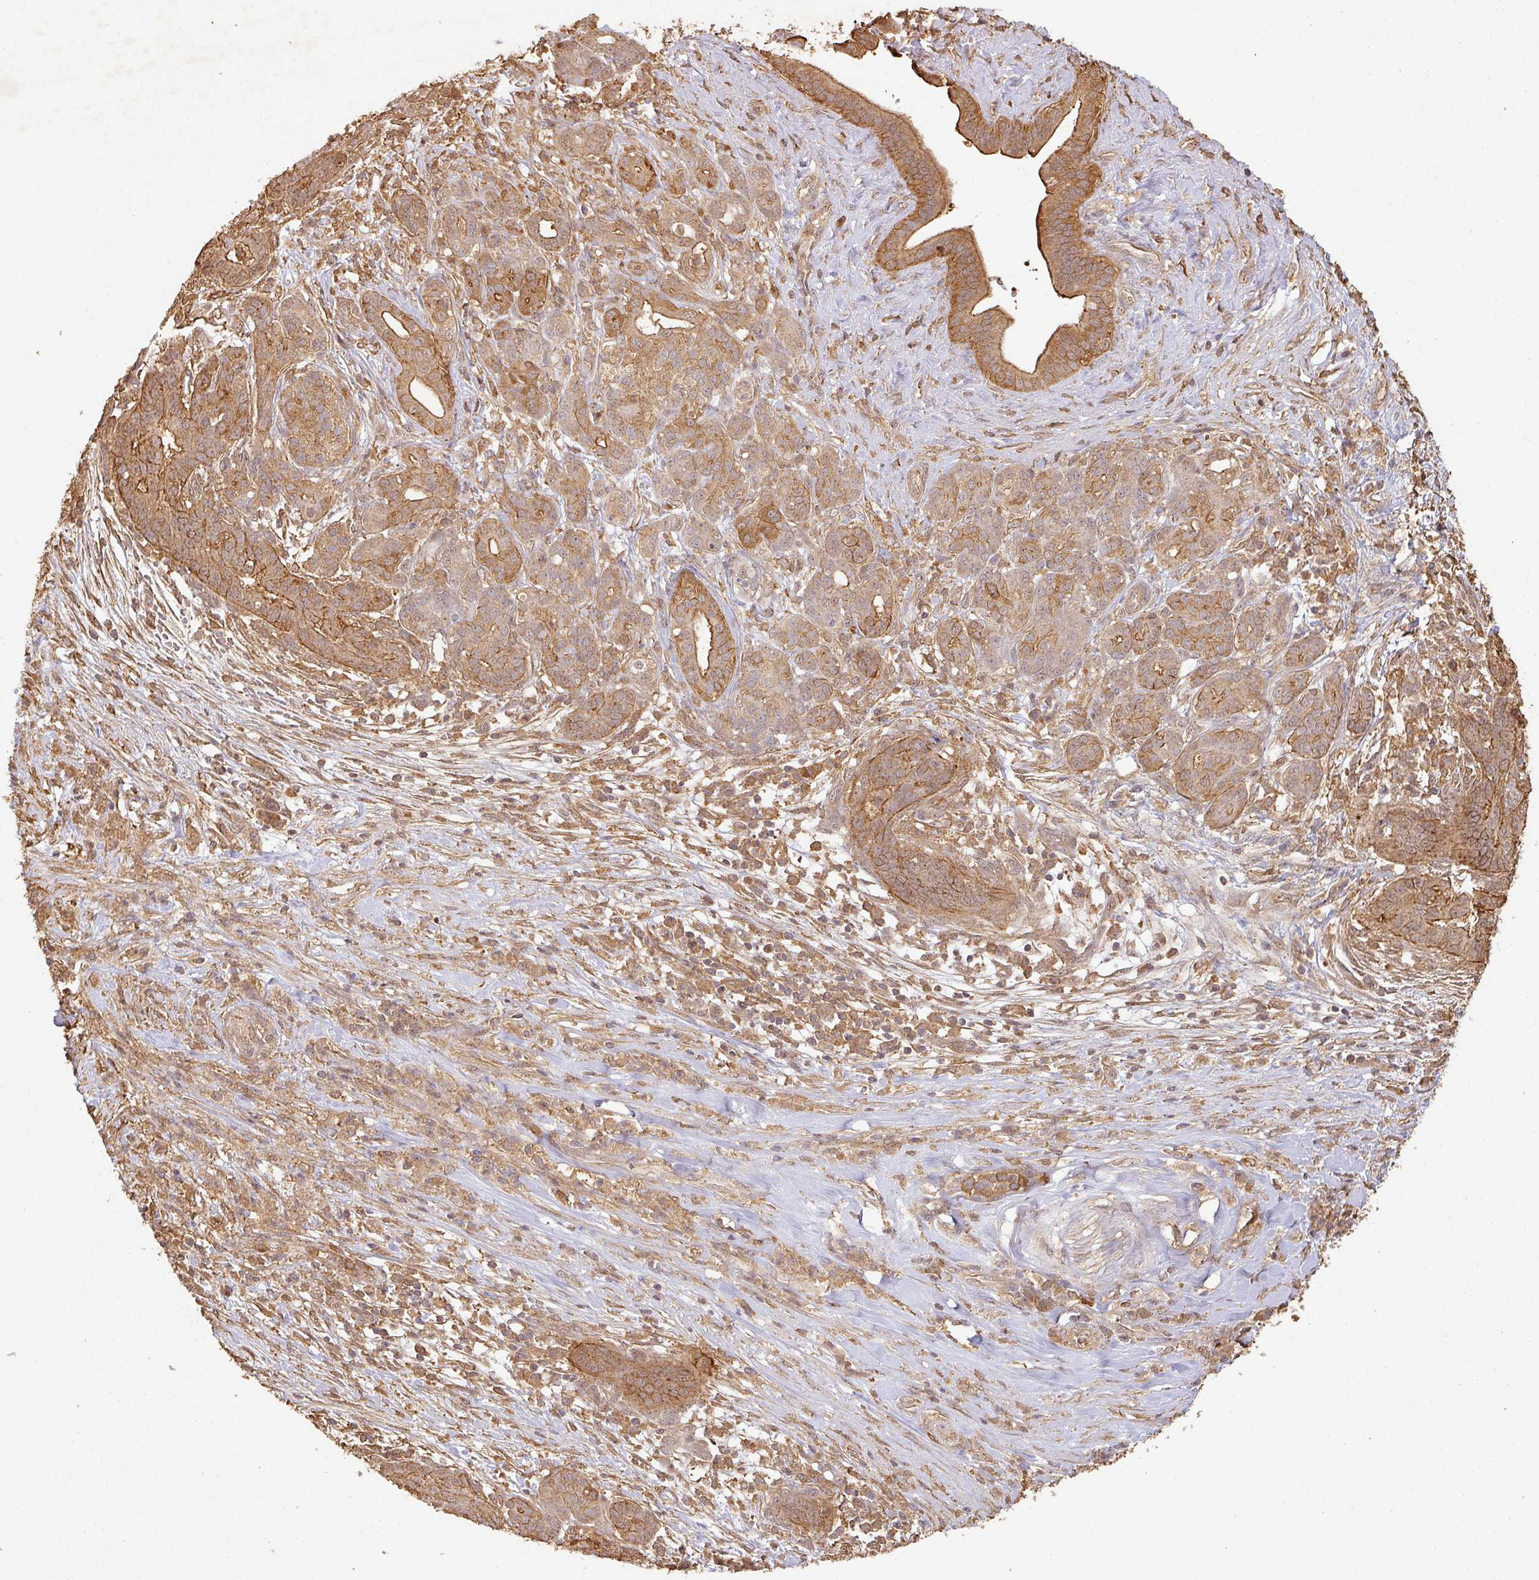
{"staining": {"intensity": "moderate", "quantity": ">75%", "location": "cytoplasmic/membranous"}, "tissue": "pancreatic cancer", "cell_type": "Tumor cells", "image_type": "cancer", "snomed": [{"axis": "morphology", "description": "Adenocarcinoma, NOS"}, {"axis": "topography", "description": "Pancreas"}], "caption": "Pancreatic cancer (adenocarcinoma) was stained to show a protein in brown. There is medium levels of moderate cytoplasmic/membranous staining in approximately >75% of tumor cells. The protein is stained brown, and the nuclei are stained in blue (DAB (3,3'-diaminobenzidine) IHC with brightfield microscopy, high magnification).", "gene": "ZNF322", "patient": {"sex": "male", "age": 44}}